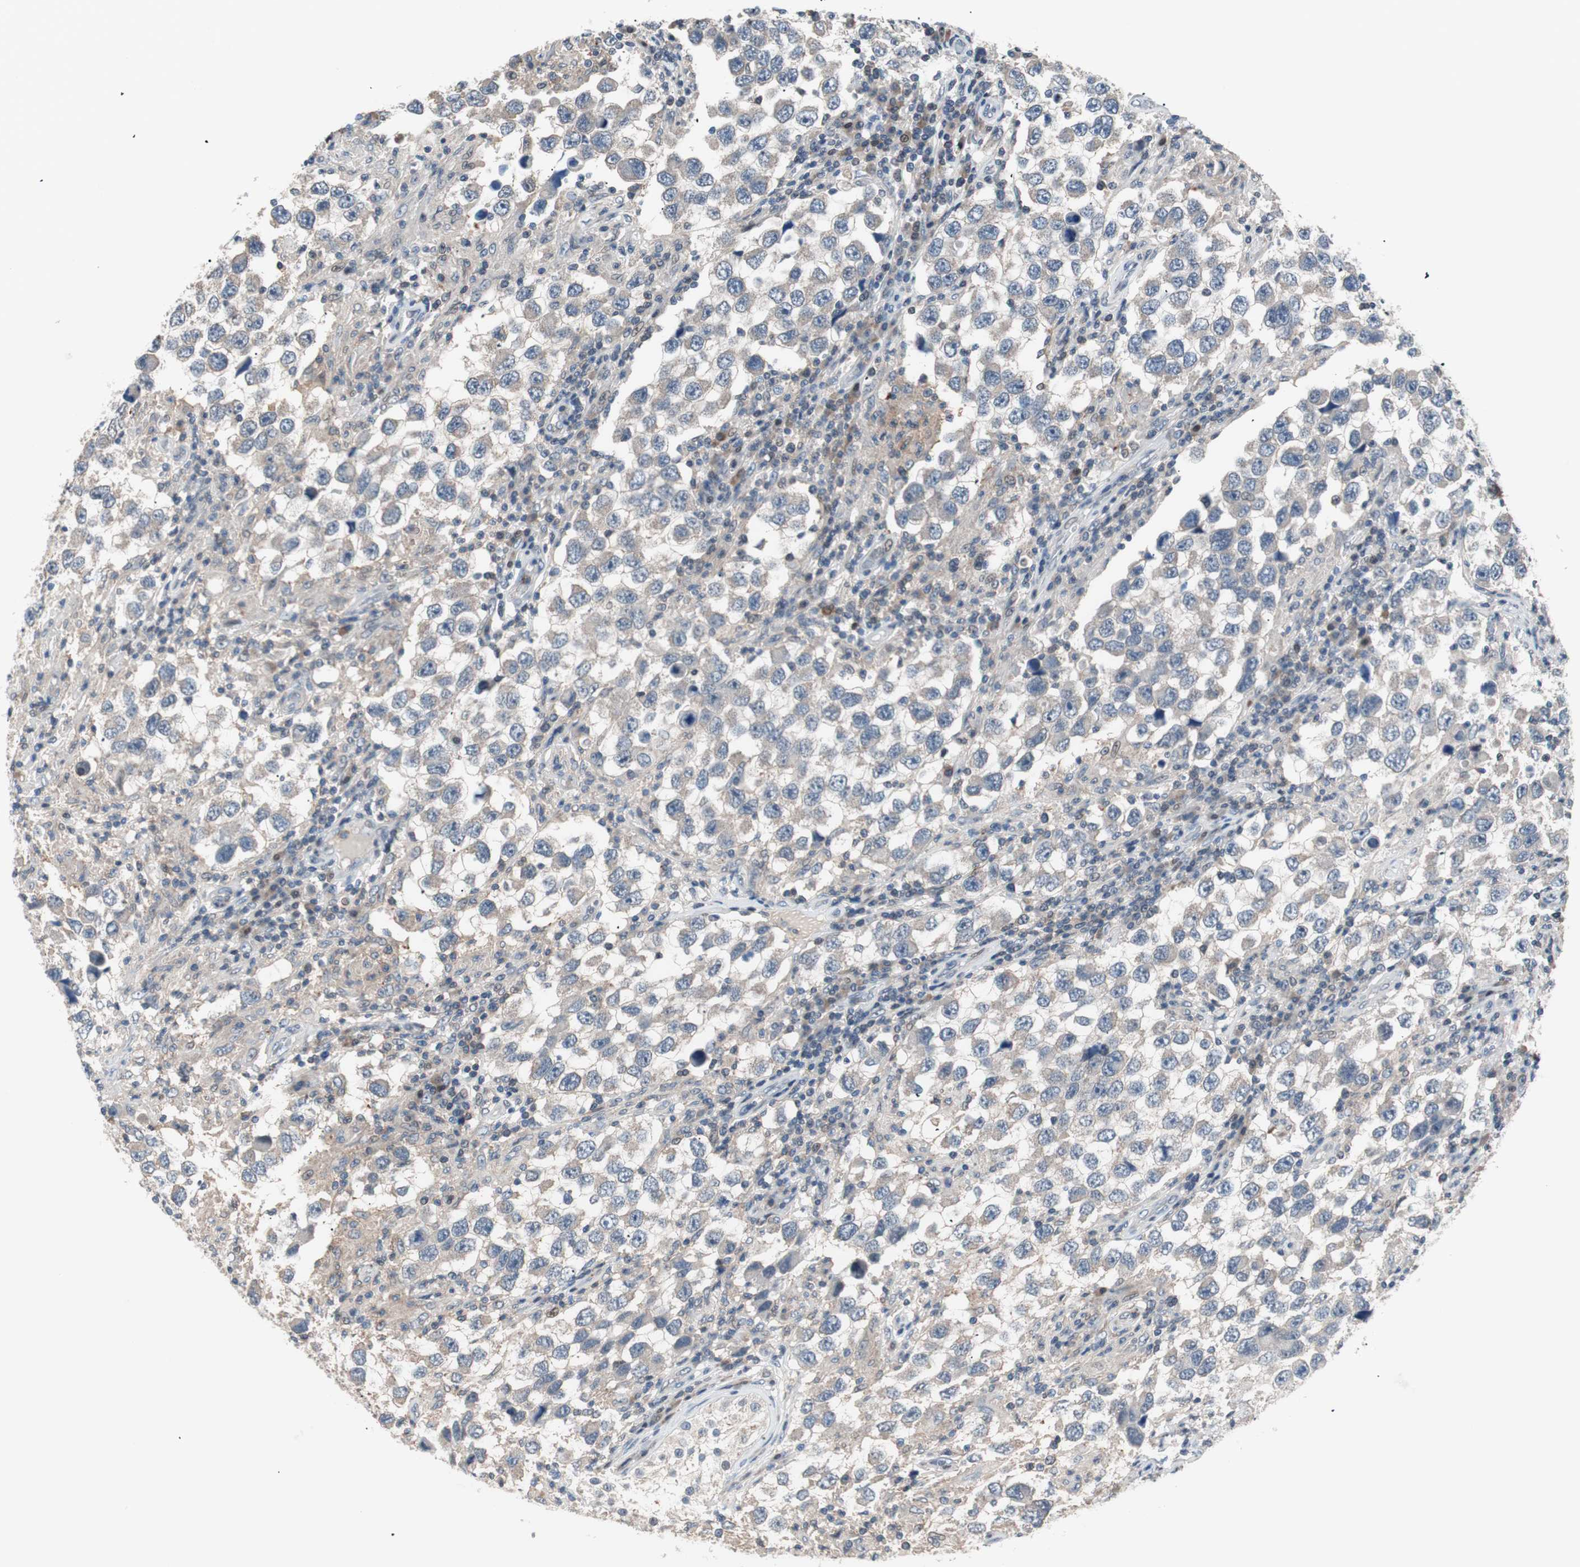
{"staining": {"intensity": "weak", "quantity": "<25%", "location": "cytoplasmic/membranous"}, "tissue": "testis cancer", "cell_type": "Tumor cells", "image_type": "cancer", "snomed": [{"axis": "morphology", "description": "Carcinoma, Embryonal, NOS"}, {"axis": "topography", "description": "Testis"}], "caption": "Human testis embryonal carcinoma stained for a protein using immunohistochemistry shows no staining in tumor cells.", "gene": "POLH", "patient": {"sex": "male", "age": 21}}